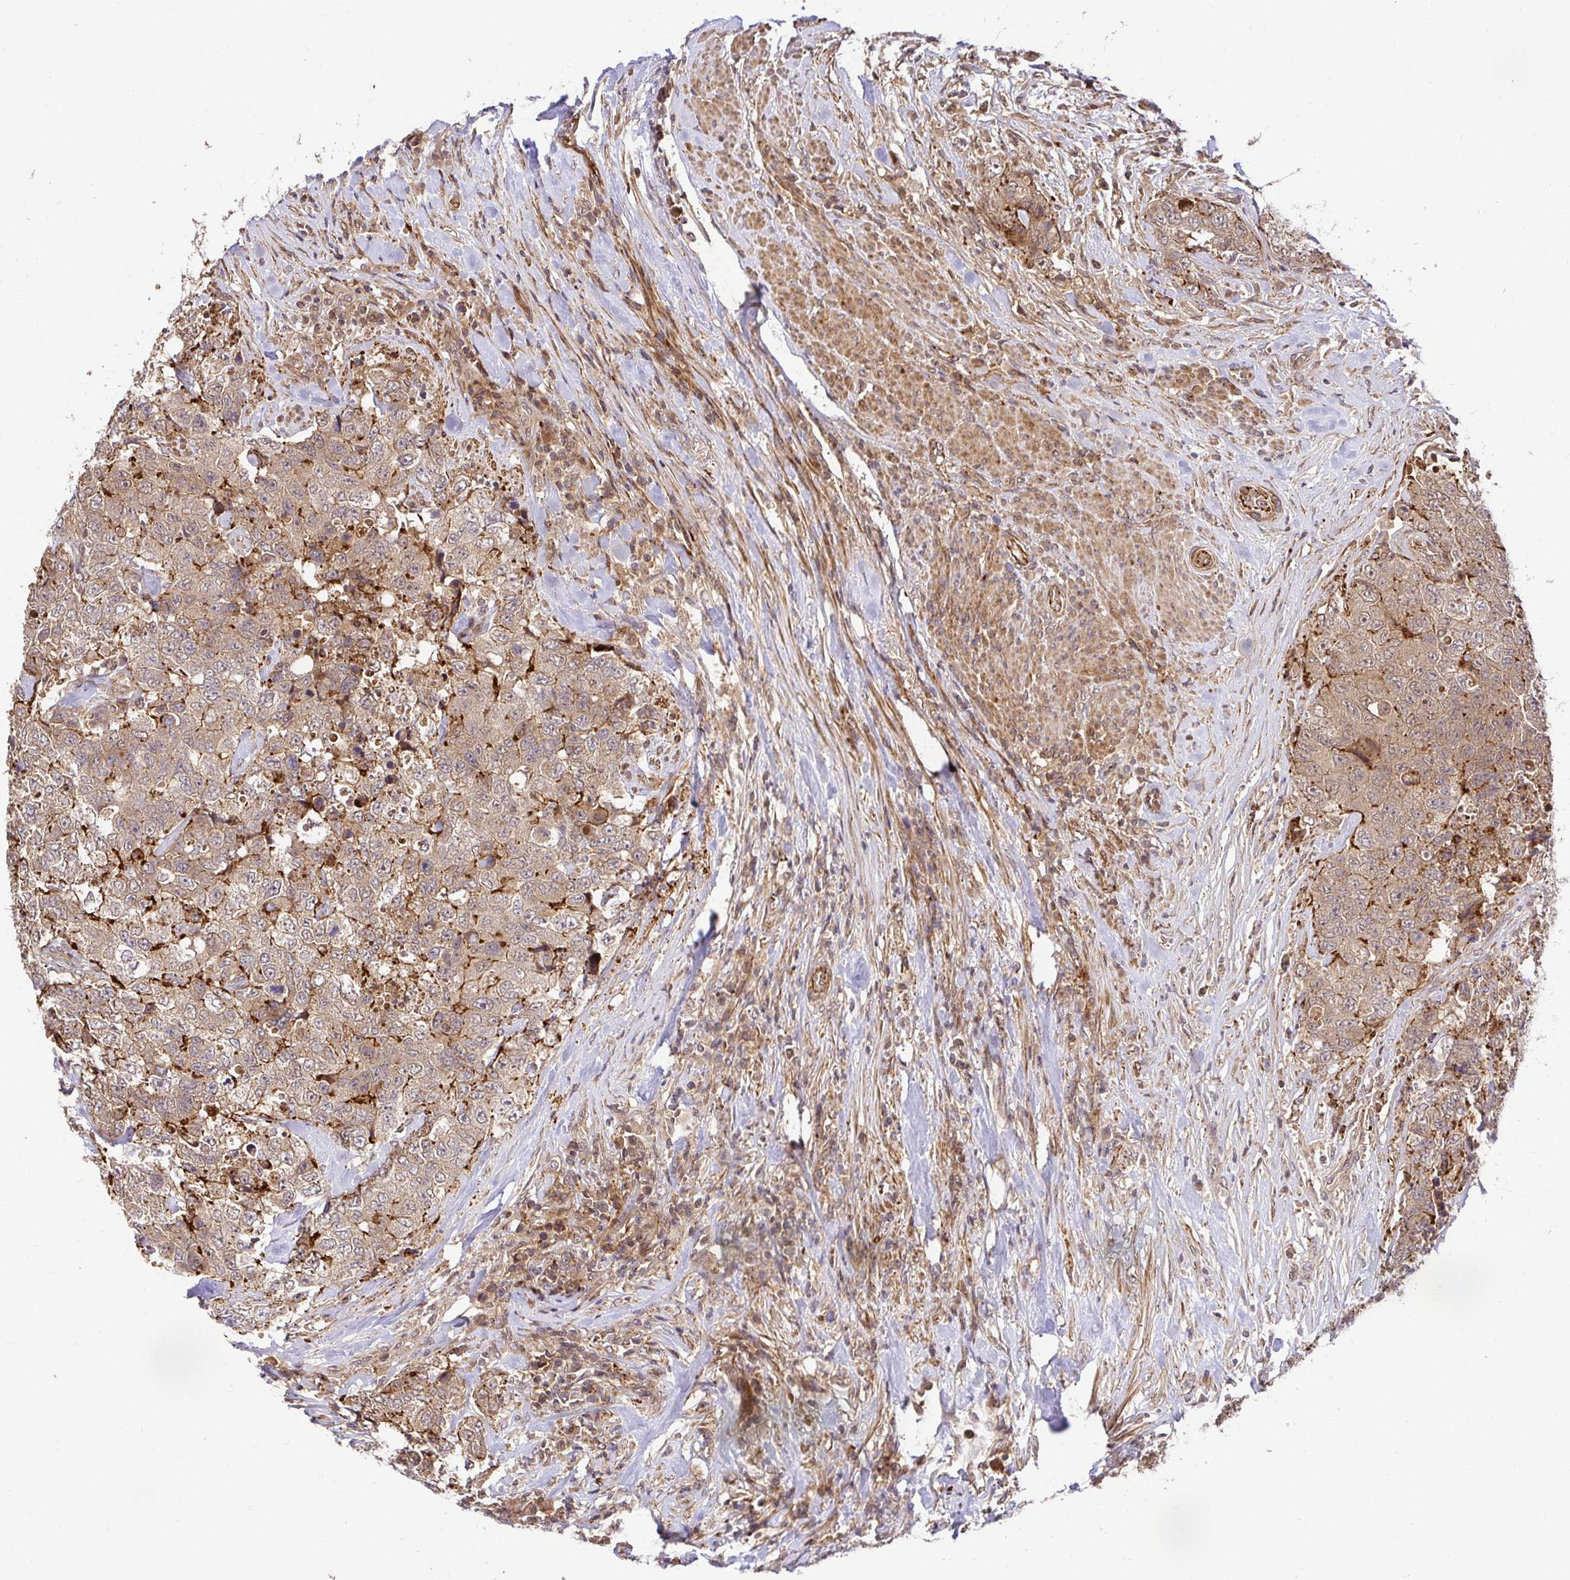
{"staining": {"intensity": "moderate", "quantity": "<25%", "location": "cytoplasmic/membranous"}, "tissue": "urothelial cancer", "cell_type": "Tumor cells", "image_type": "cancer", "snomed": [{"axis": "morphology", "description": "Urothelial carcinoma, High grade"}, {"axis": "topography", "description": "Urinary bladder"}], "caption": "Human urothelial cancer stained with a brown dye displays moderate cytoplasmic/membranous positive expression in approximately <25% of tumor cells.", "gene": "PSMA4", "patient": {"sex": "female", "age": 78}}